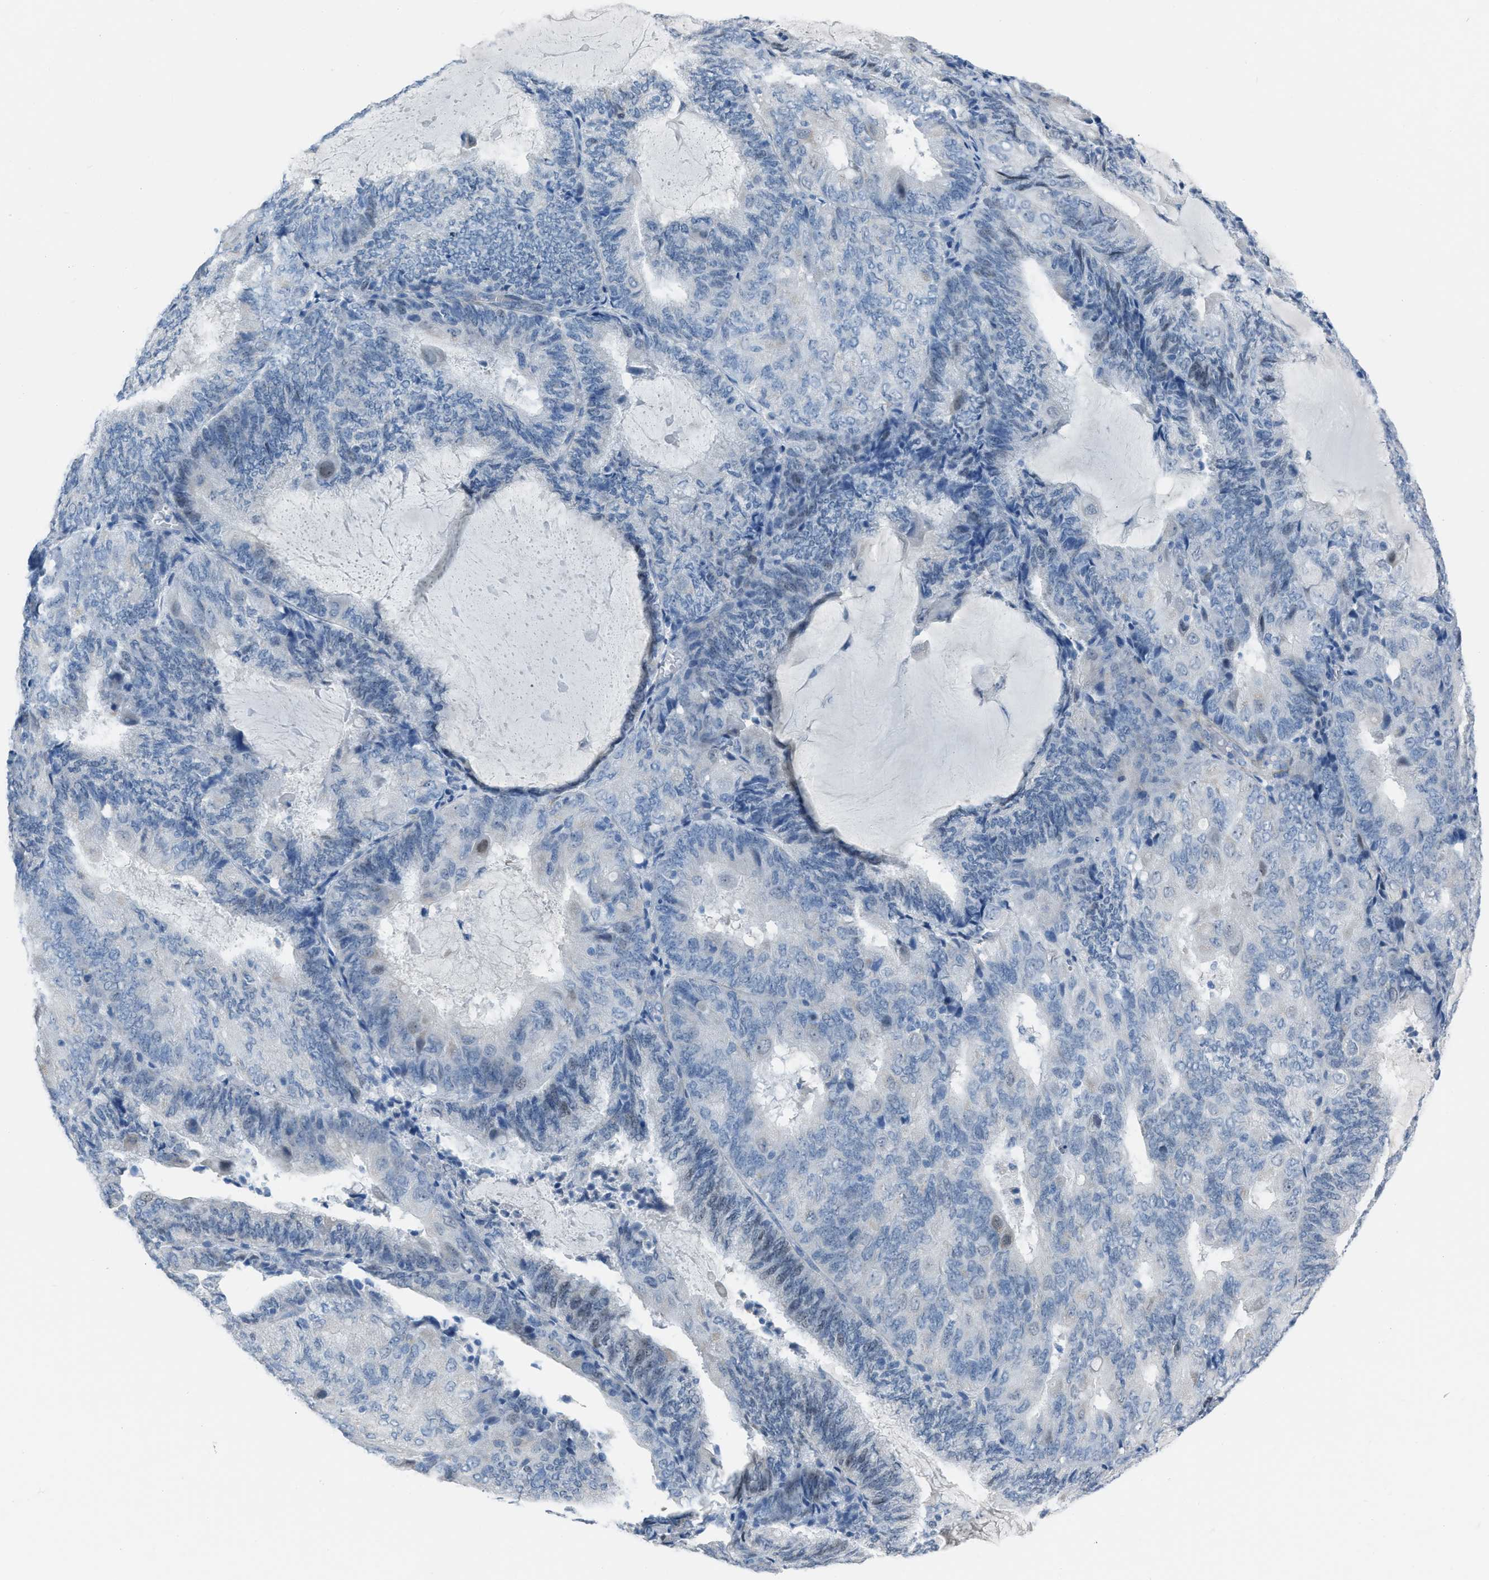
{"staining": {"intensity": "negative", "quantity": "none", "location": "none"}, "tissue": "endometrial cancer", "cell_type": "Tumor cells", "image_type": "cancer", "snomed": [{"axis": "morphology", "description": "Adenocarcinoma, NOS"}, {"axis": "topography", "description": "Endometrium"}], "caption": "Tumor cells show no significant protein expression in endometrial cancer.", "gene": "SPATC1L", "patient": {"sex": "female", "age": 81}}